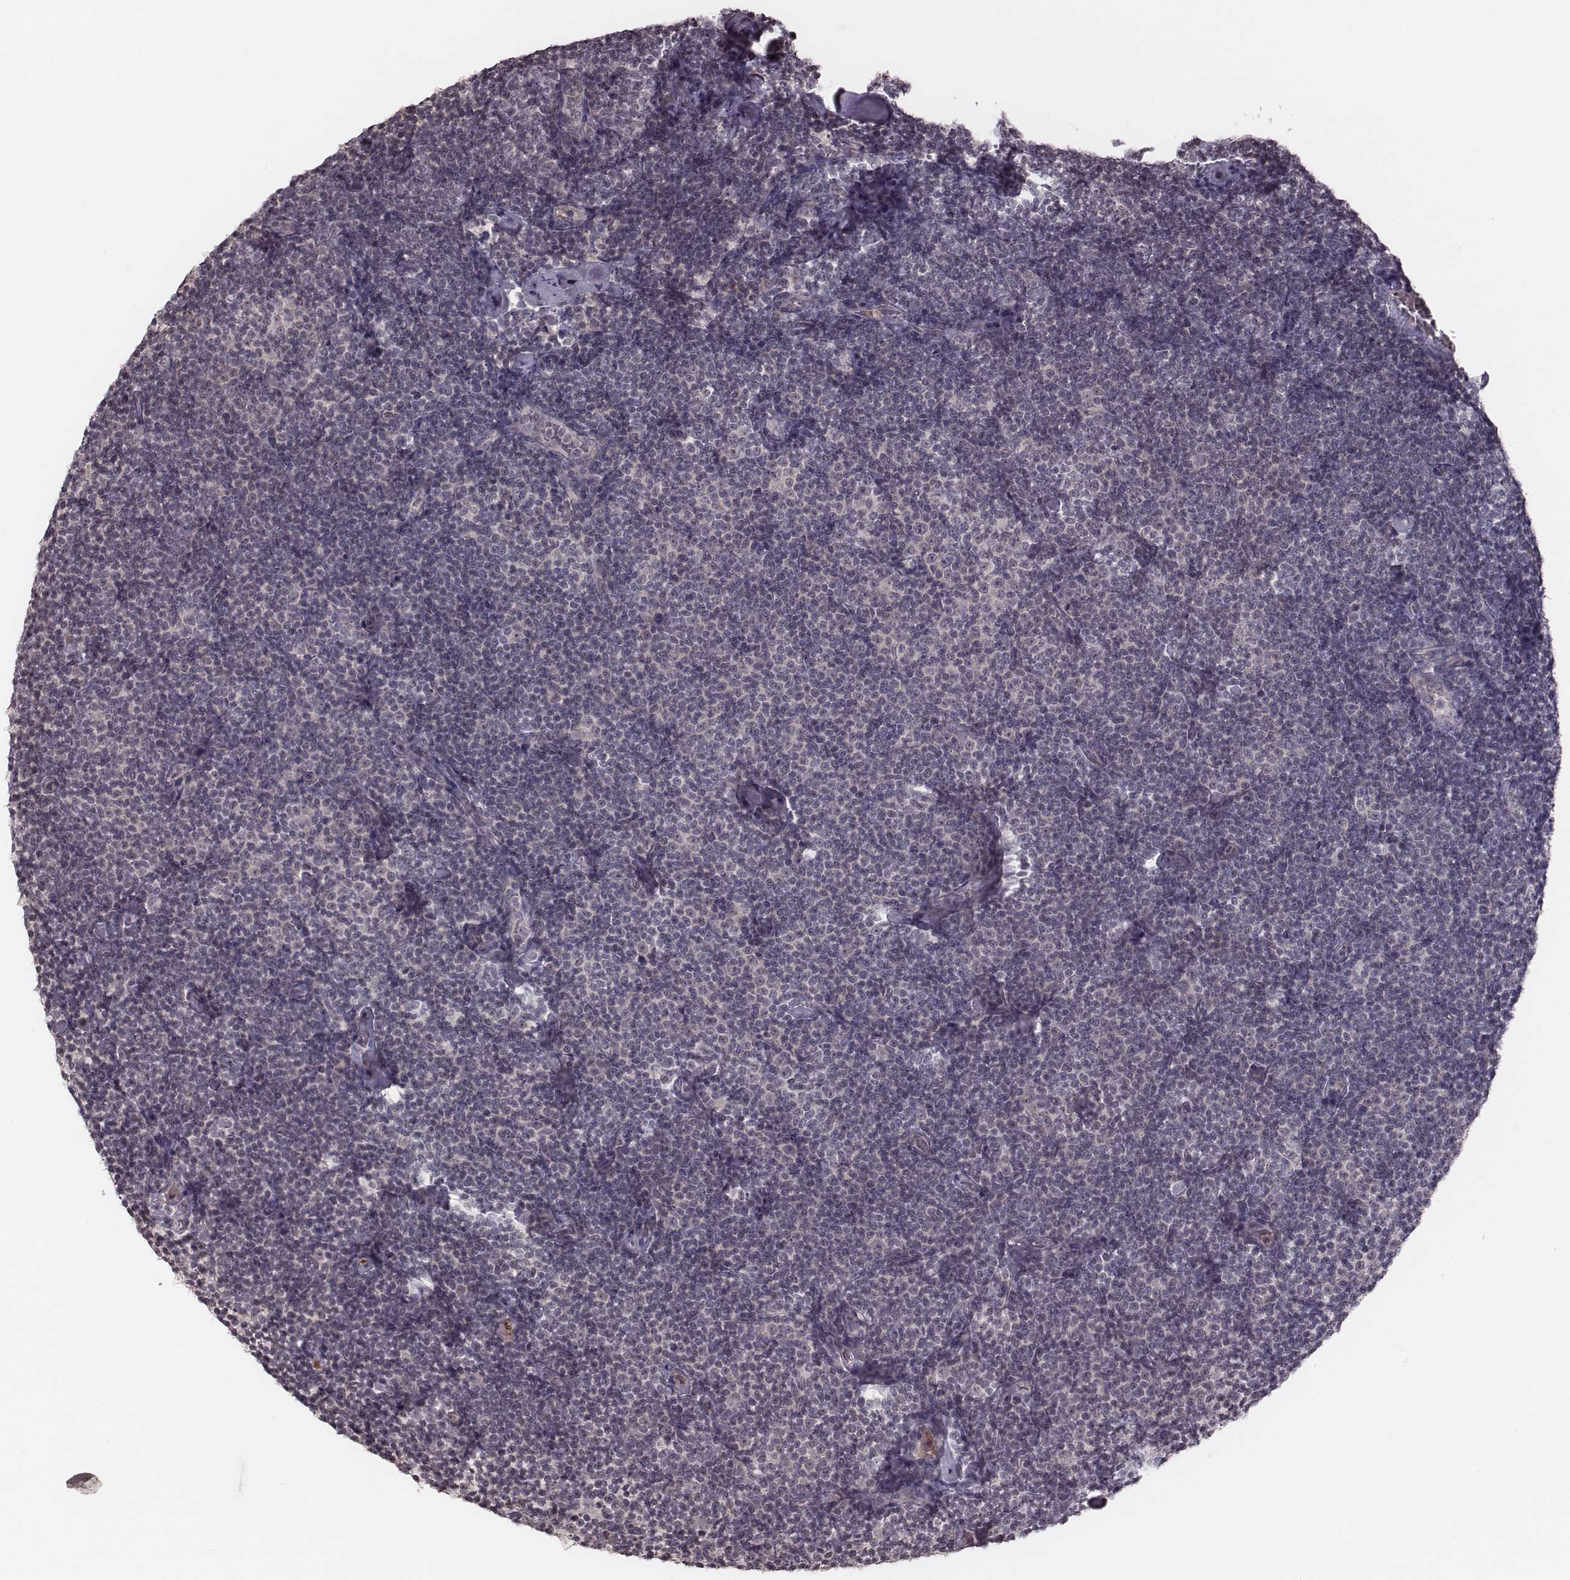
{"staining": {"intensity": "negative", "quantity": "none", "location": "none"}, "tissue": "lymphoma", "cell_type": "Tumor cells", "image_type": "cancer", "snomed": [{"axis": "morphology", "description": "Malignant lymphoma, non-Hodgkin's type, Low grade"}, {"axis": "topography", "description": "Lymph node"}], "caption": "DAB immunohistochemical staining of human lymphoma displays no significant expression in tumor cells.", "gene": "IL5", "patient": {"sex": "male", "age": 81}}